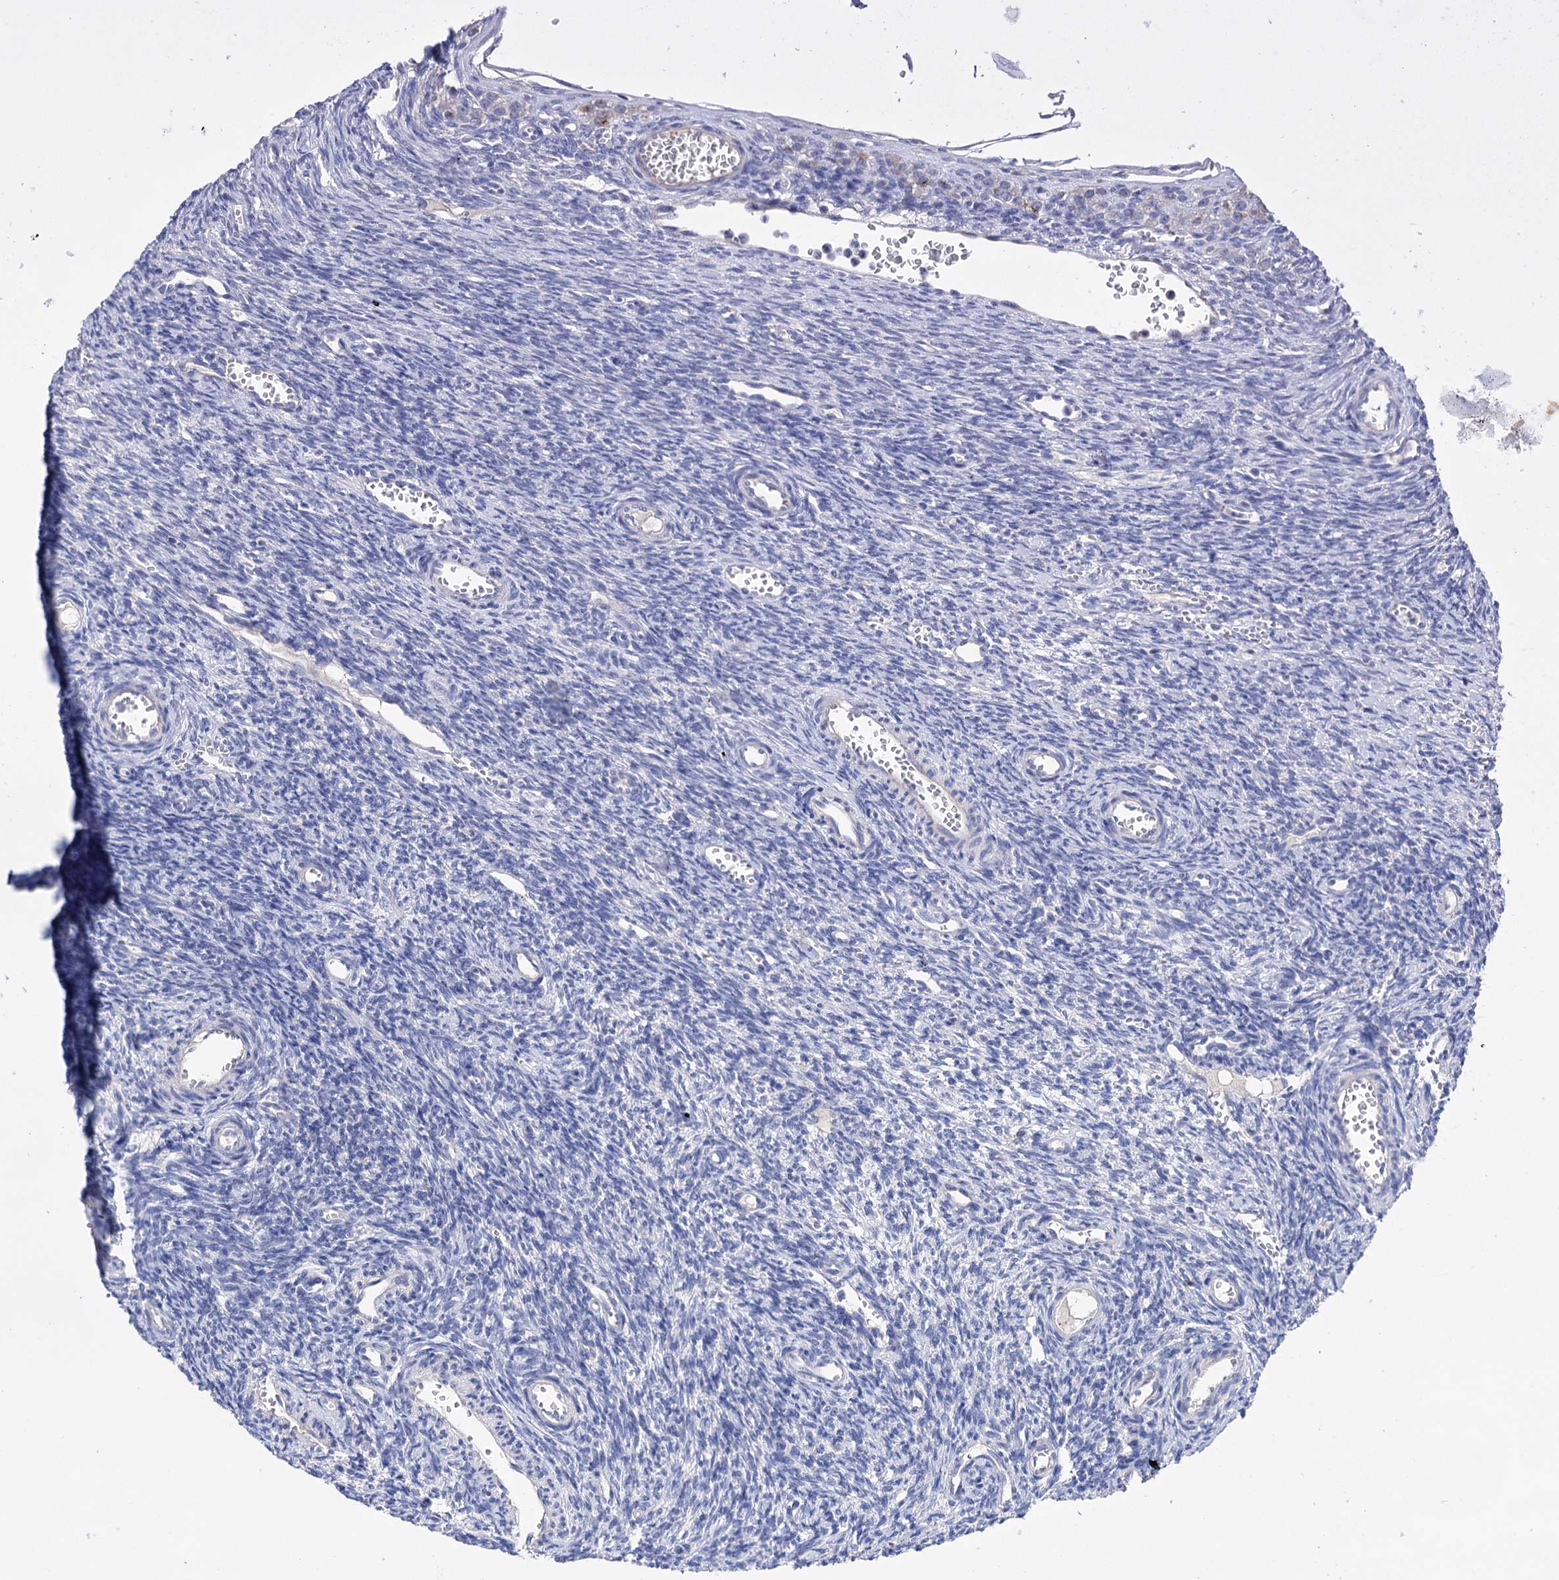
{"staining": {"intensity": "negative", "quantity": "none", "location": "none"}, "tissue": "ovary", "cell_type": "Ovarian stroma cells", "image_type": "normal", "snomed": [{"axis": "morphology", "description": "Normal tissue, NOS"}, {"axis": "topography", "description": "Ovary"}], "caption": "High magnification brightfield microscopy of benign ovary stained with DAB (3,3'-diaminobenzidine) (brown) and counterstained with hematoxylin (blue): ovarian stroma cells show no significant positivity. (DAB IHC with hematoxylin counter stain).", "gene": "BBS4", "patient": {"sex": "female", "age": 39}}